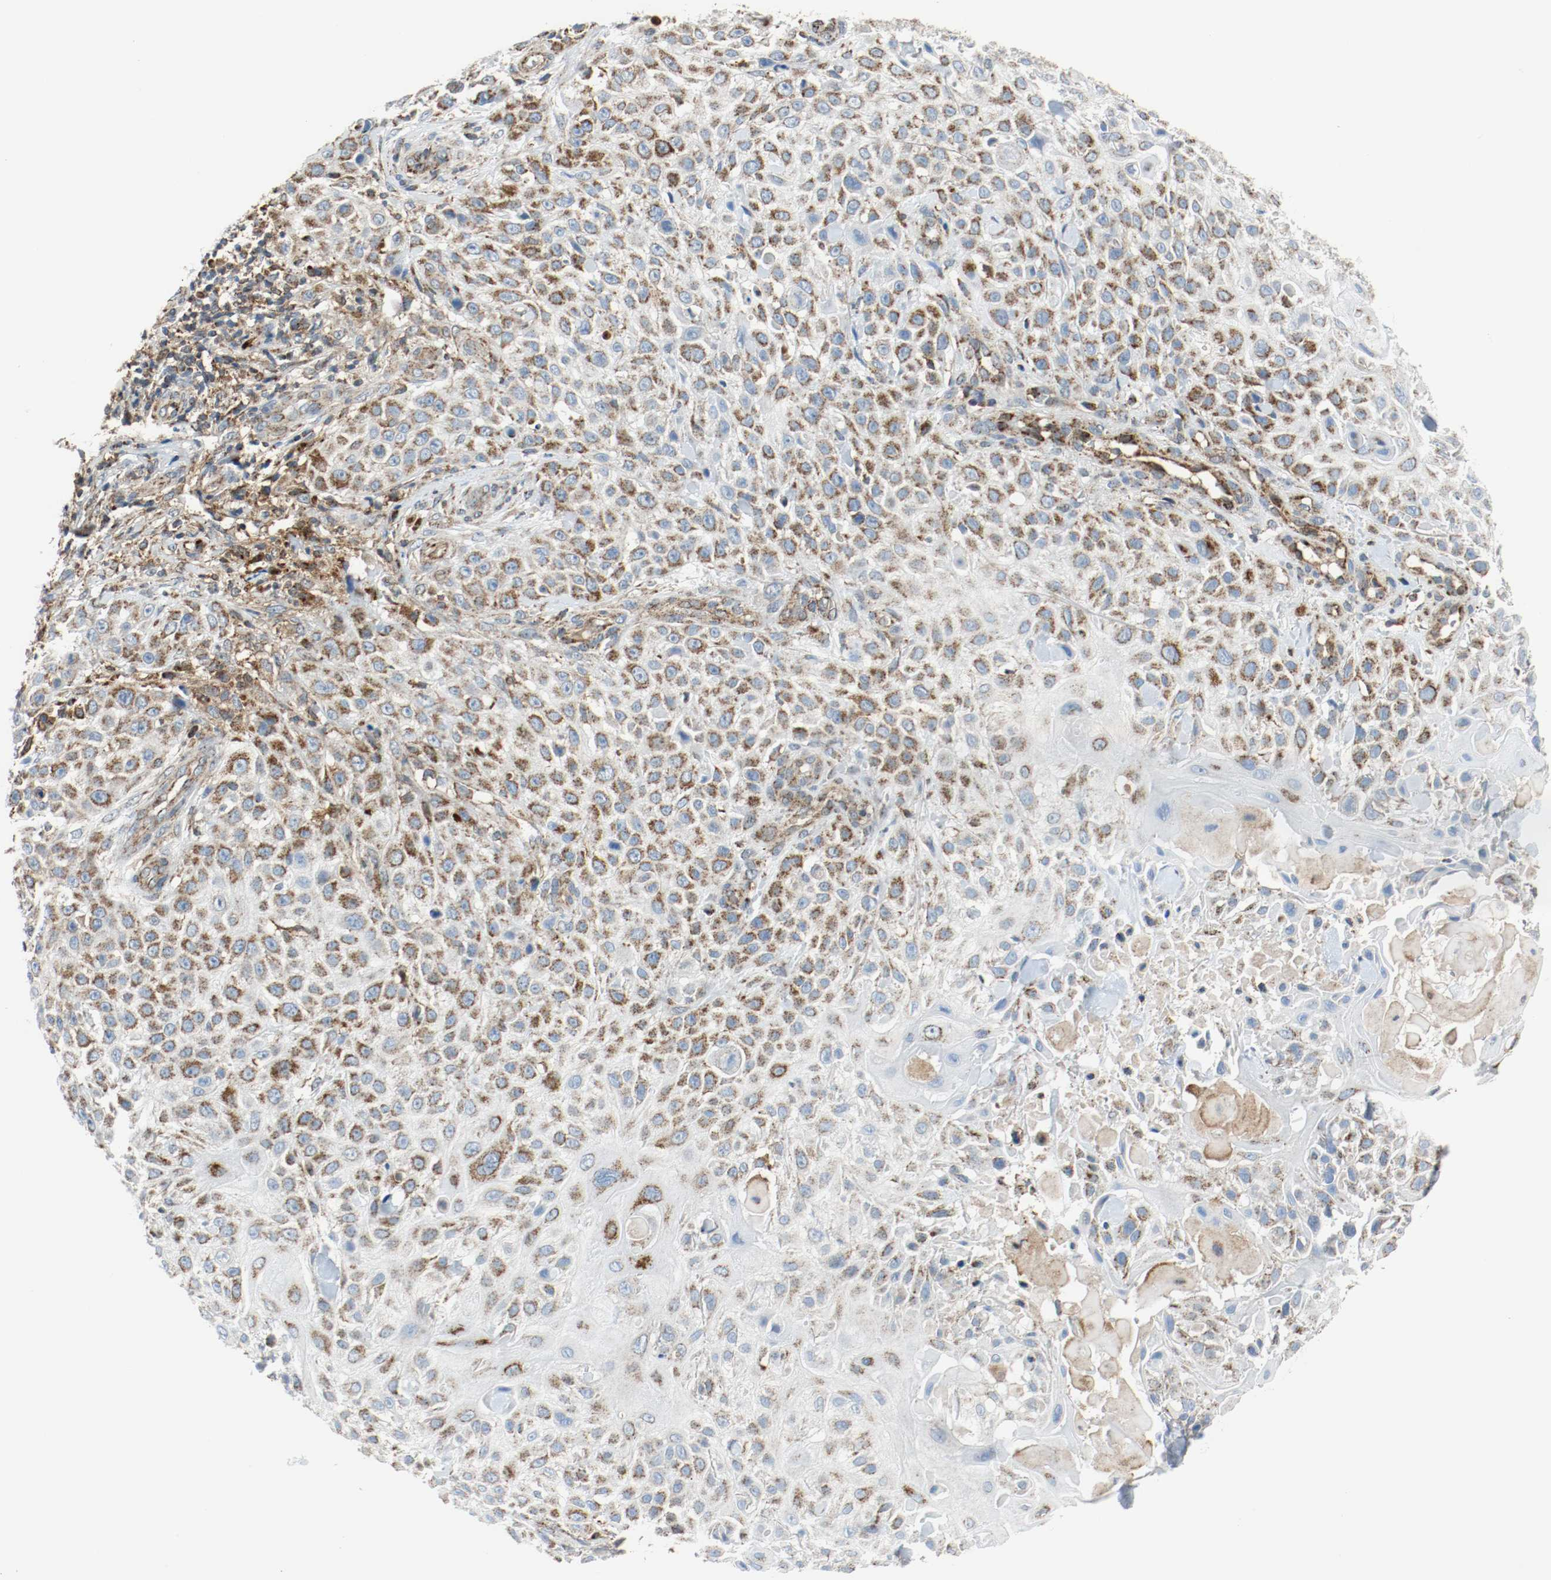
{"staining": {"intensity": "moderate", "quantity": ">75%", "location": "cytoplasmic/membranous"}, "tissue": "skin cancer", "cell_type": "Tumor cells", "image_type": "cancer", "snomed": [{"axis": "morphology", "description": "Squamous cell carcinoma, NOS"}, {"axis": "topography", "description": "Skin"}], "caption": "Immunohistochemical staining of human skin squamous cell carcinoma displays moderate cytoplasmic/membranous protein expression in approximately >75% of tumor cells.", "gene": "TXNRD1", "patient": {"sex": "female", "age": 42}}